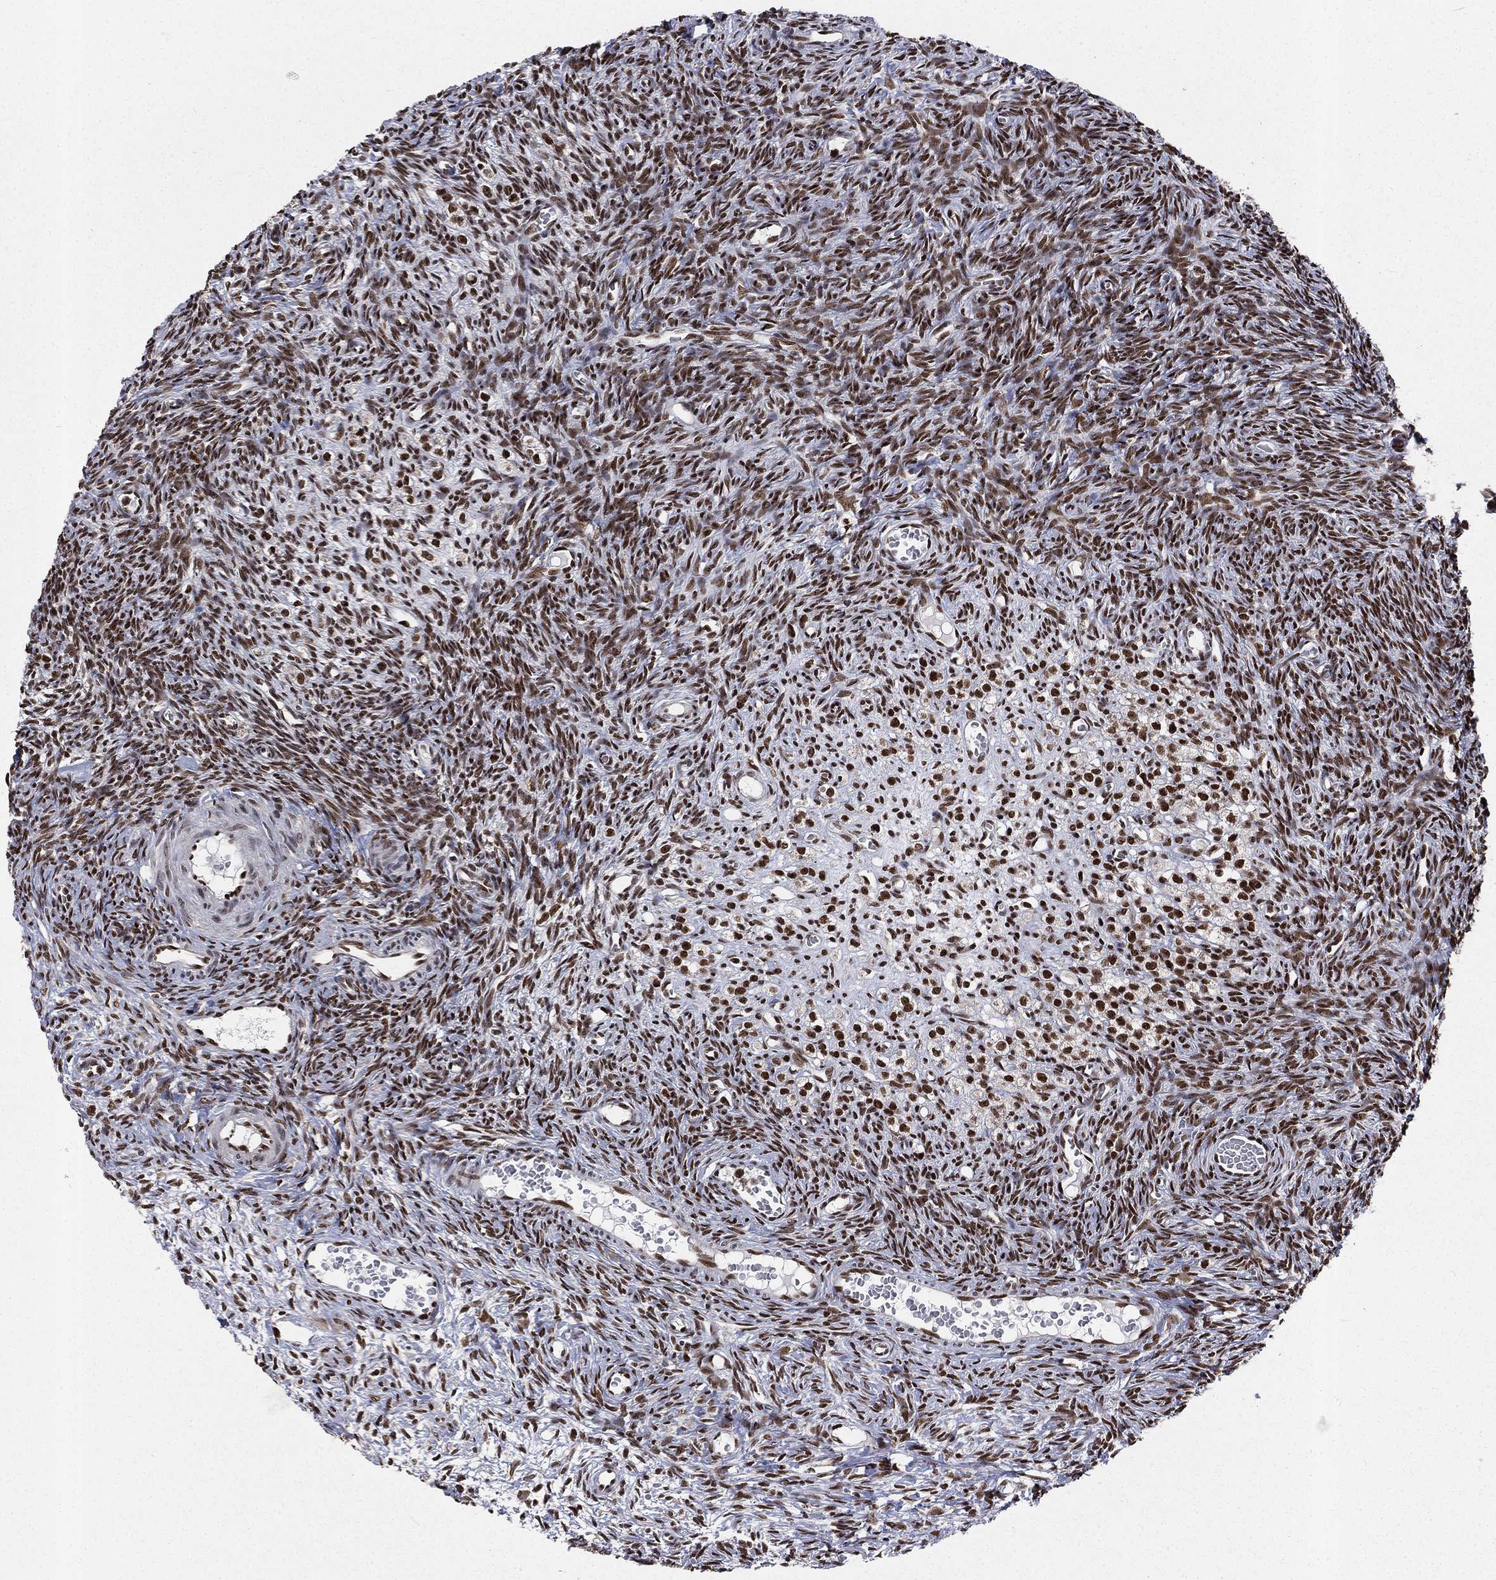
{"staining": {"intensity": "strong", "quantity": ">75%", "location": "nuclear"}, "tissue": "ovary", "cell_type": "Ovarian stroma cells", "image_type": "normal", "snomed": [{"axis": "morphology", "description": "Normal tissue, NOS"}, {"axis": "topography", "description": "Ovary"}], "caption": "Brown immunohistochemical staining in unremarkable human ovary demonstrates strong nuclear staining in approximately >75% of ovarian stroma cells. (DAB IHC with brightfield microscopy, high magnification).", "gene": "POLB", "patient": {"sex": "female", "age": 27}}